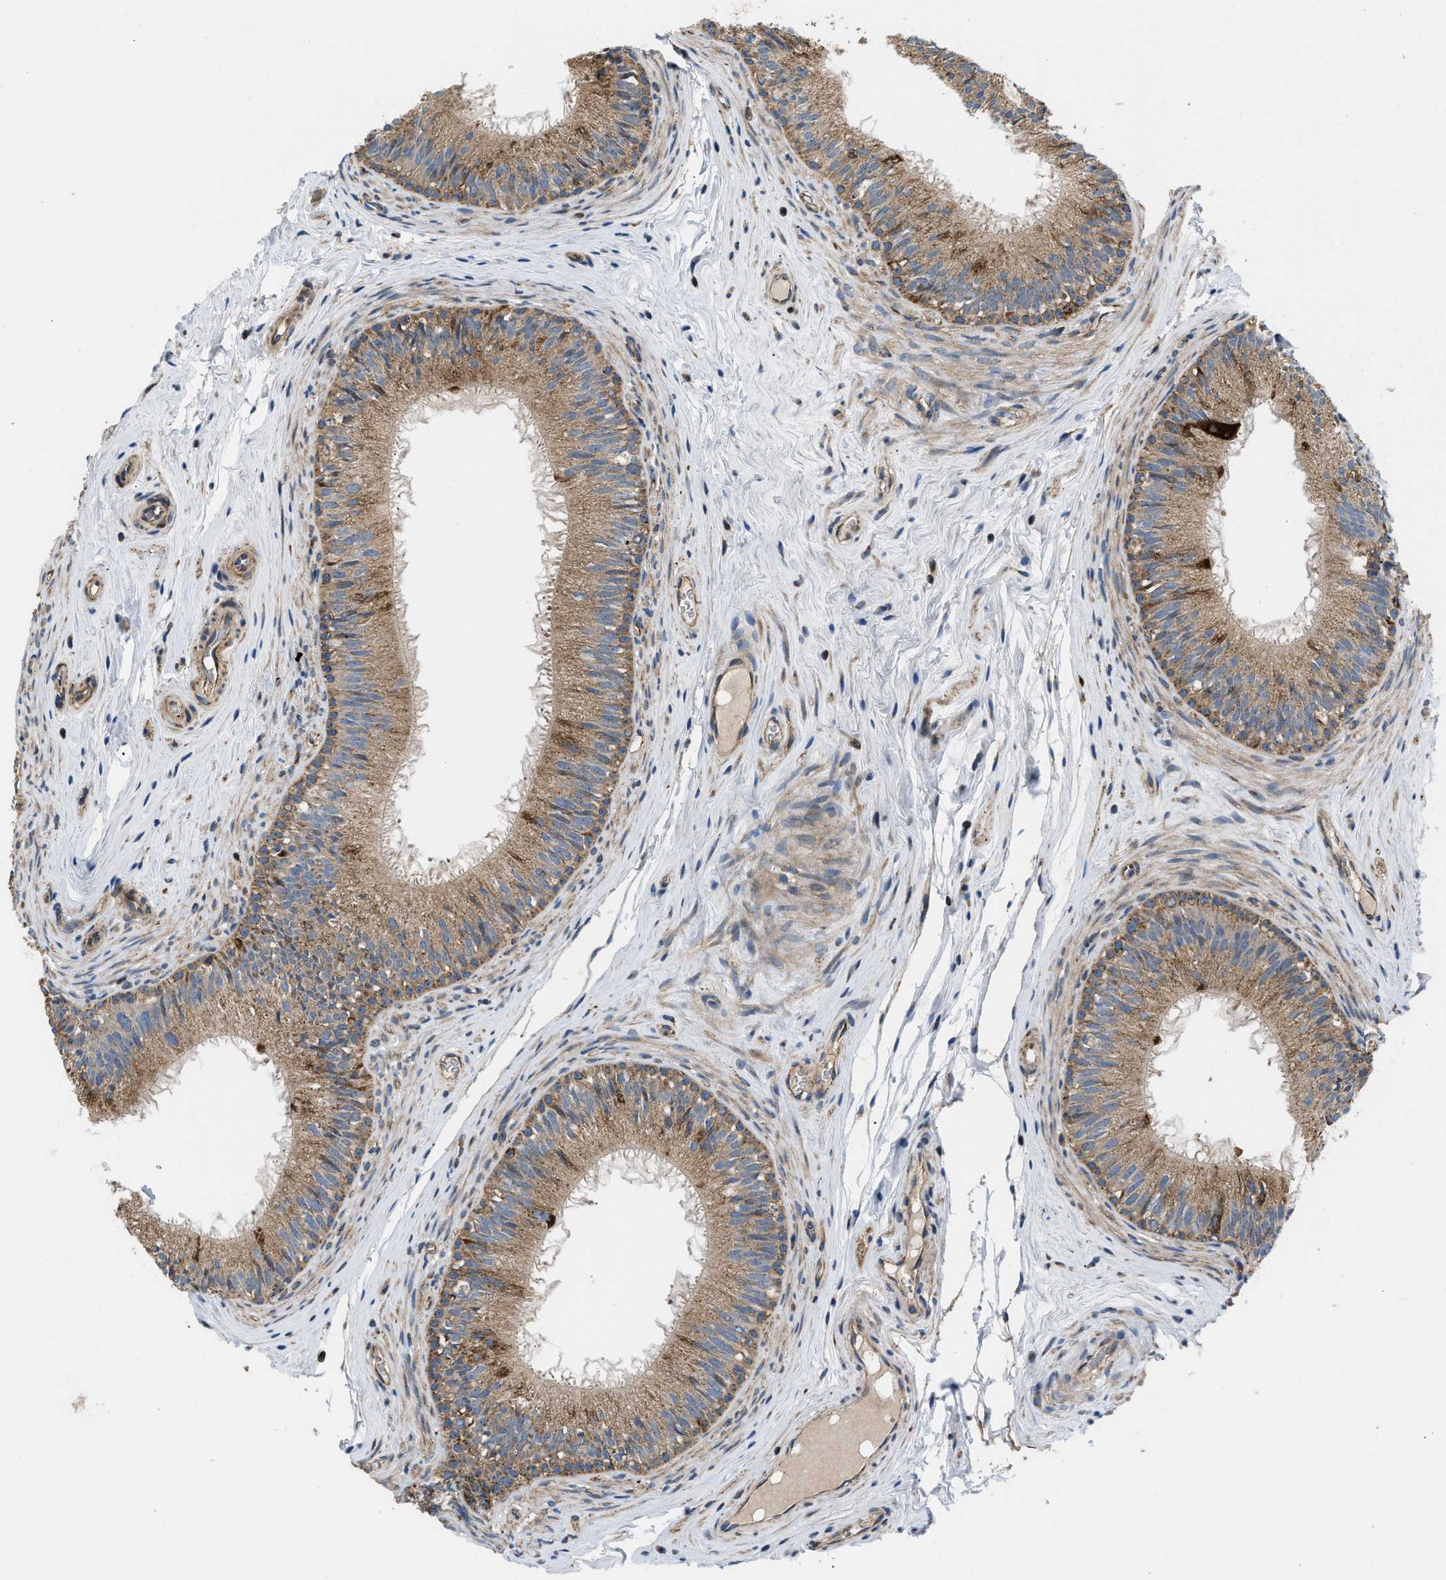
{"staining": {"intensity": "moderate", "quantity": ">75%", "location": "cytoplasmic/membranous"}, "tissue": "epididymis", "cell_type": "Glandular cells", "image_type": "normal", "snomed": [{"axis": "morphology", "description": "Normal tissue, NOS"}, {"axis": "topography", "description": "Testis"}, {"axis": "topography", "description": "Epididymis"}], "caption": "Immunohistochemical staining of unremarkable human epididymis demonstrates moderate cytoplasmic/membranous protein positivity in approximately >75% of glandular cells. (Stains: DAB in brown, nuclei in blue, Microscopy: brightfield microscopy at high magnification).", "gene": "OPTN", "patient": {"sex": "male", "age": 36}}